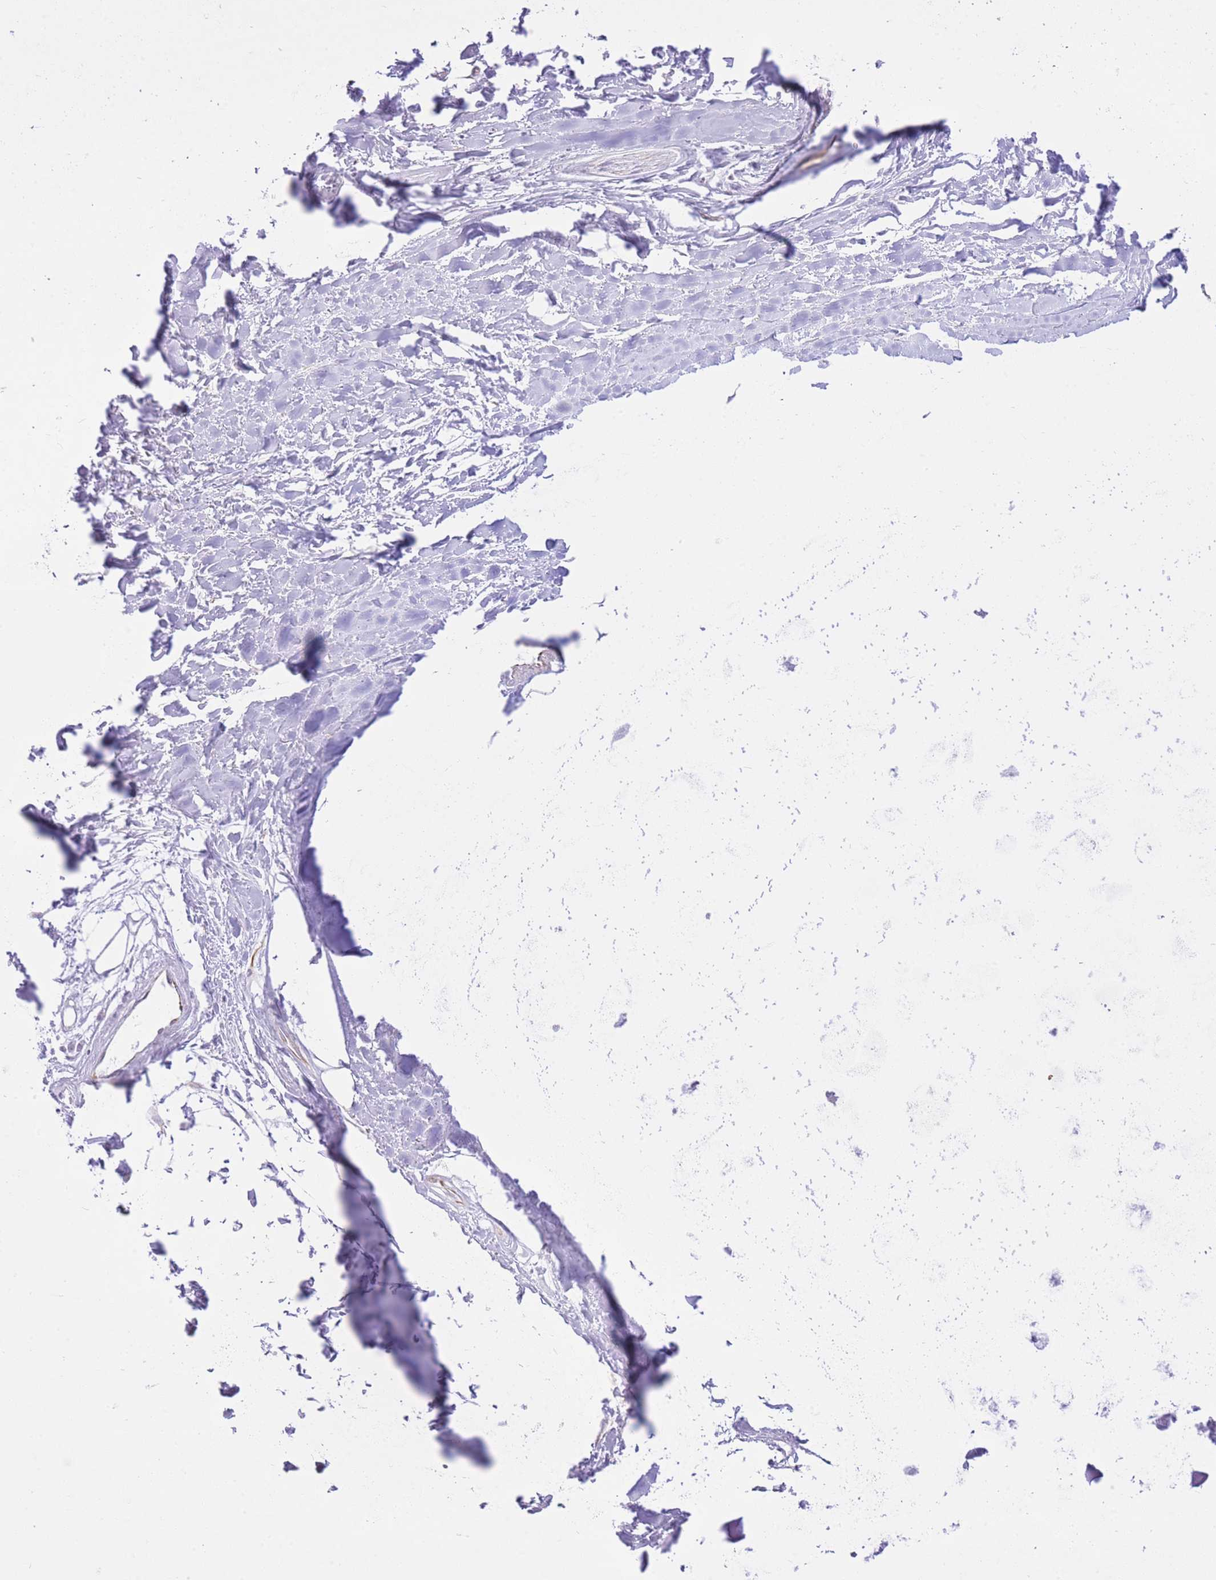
{"staining": {"intensity": "weak", "quantity": "<25%", "location": "cytoplasmic/membranous"}, "tissue": "adipose tissue", "cell_type": "Adipocytes", "image_type": "normal", "snomed": [{"axis": "morphology", "description": "Normal tissue, NOS"}, {"axis": "topography", "description": "Cartilage tissue"}], "caption": "DAB (3,3'-diaminobenzidine) immunohistochemical staining of unremarkable human adipose tissue displays no significant expression in adipocytes.", "gene": "PSG11", "patient": {"sex": "male", "age": 57}}